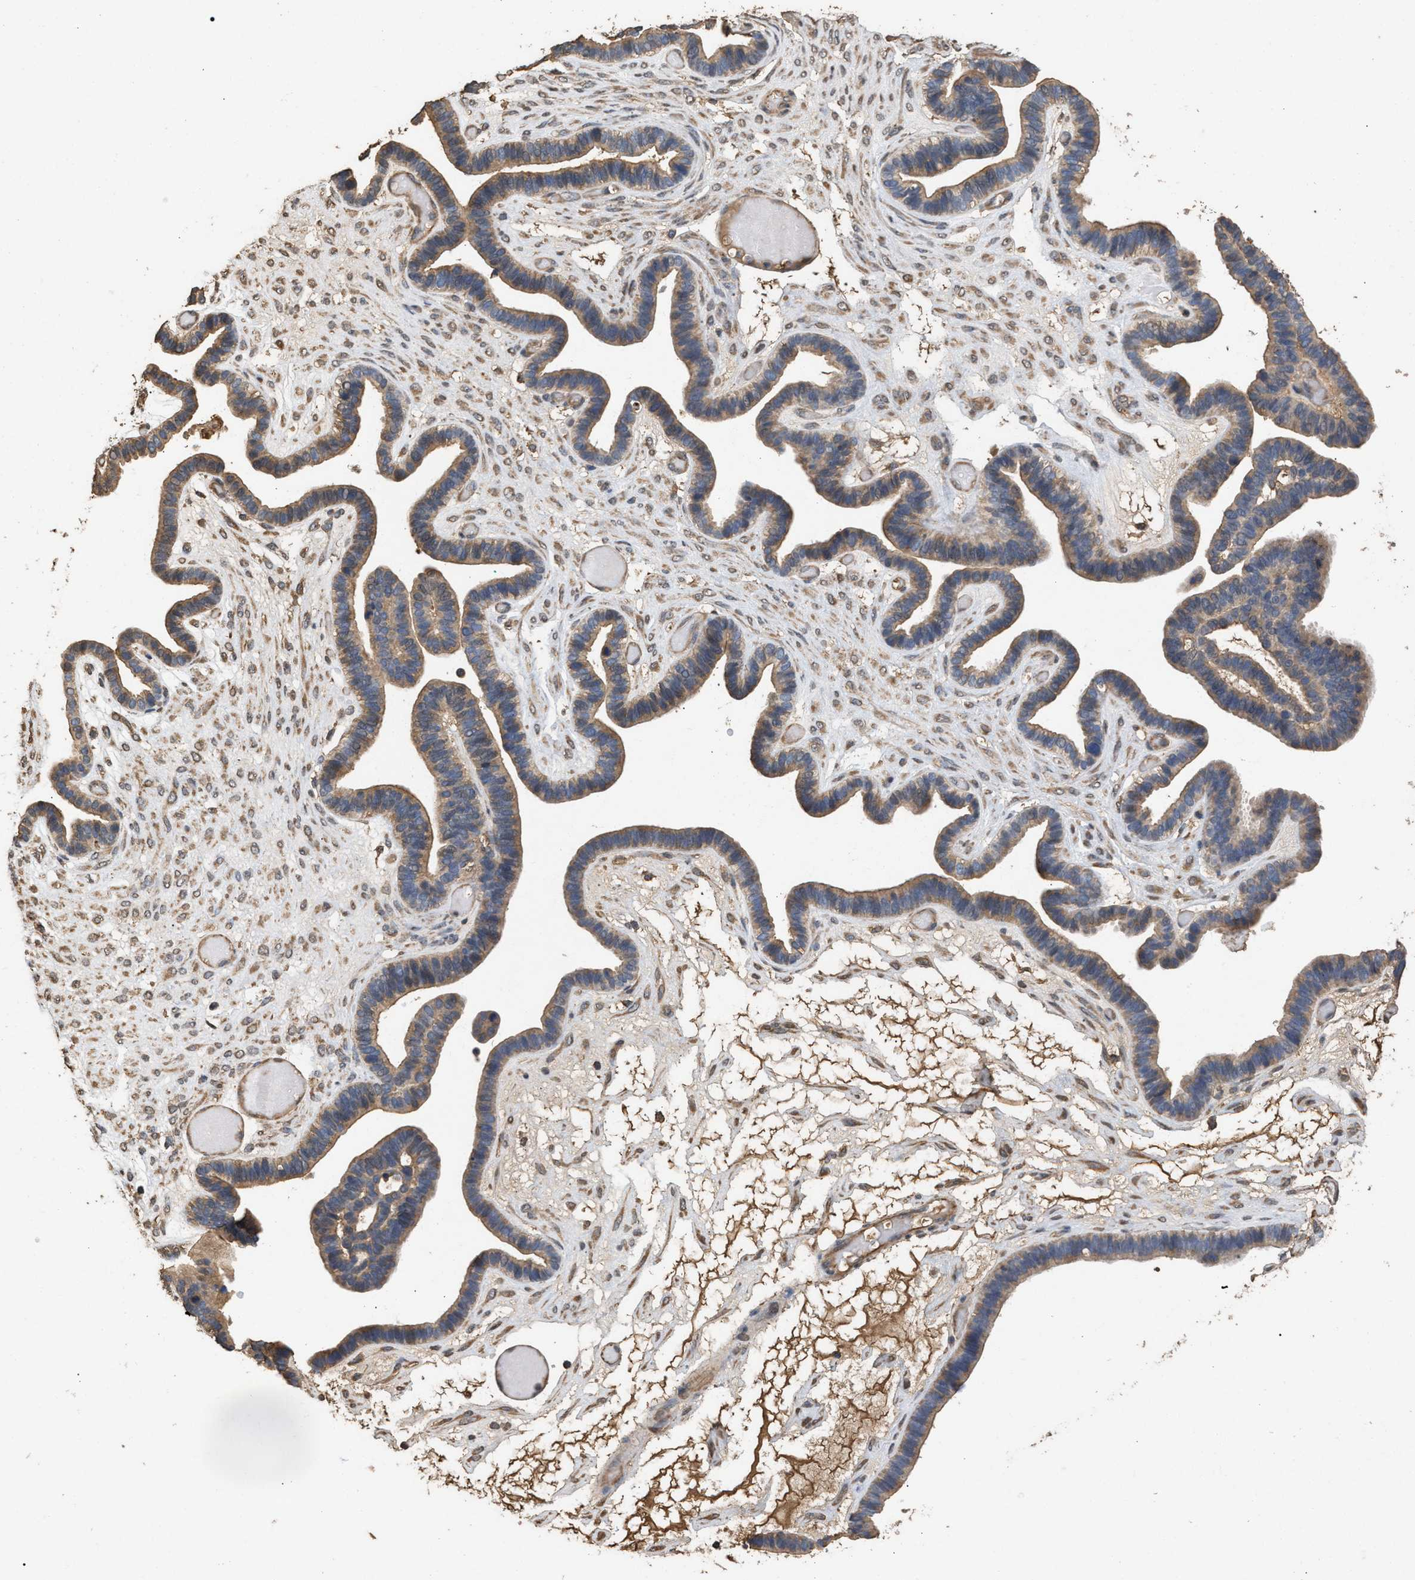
{"staining": {"intensity": "moderate", "quantity": ">75%", "location": "cytoplasmic/membranous"}, "tissue": "ovarian cancer", "cell_type": "Tumor cells", "image_type": "cancer", "snomed": [{"axis": "morphology", "description": "Cystadenocarcinoma, serous, NOS"}, {"axis": "topography", "description": "Ovary"}], "caption": "Moderate cytoplasmic/membranous positivity is identified in about >75% of tumor cells in ovarian cancer.", "gene": "HTRA3", "patient": {"sex": "female", "age": 56}}